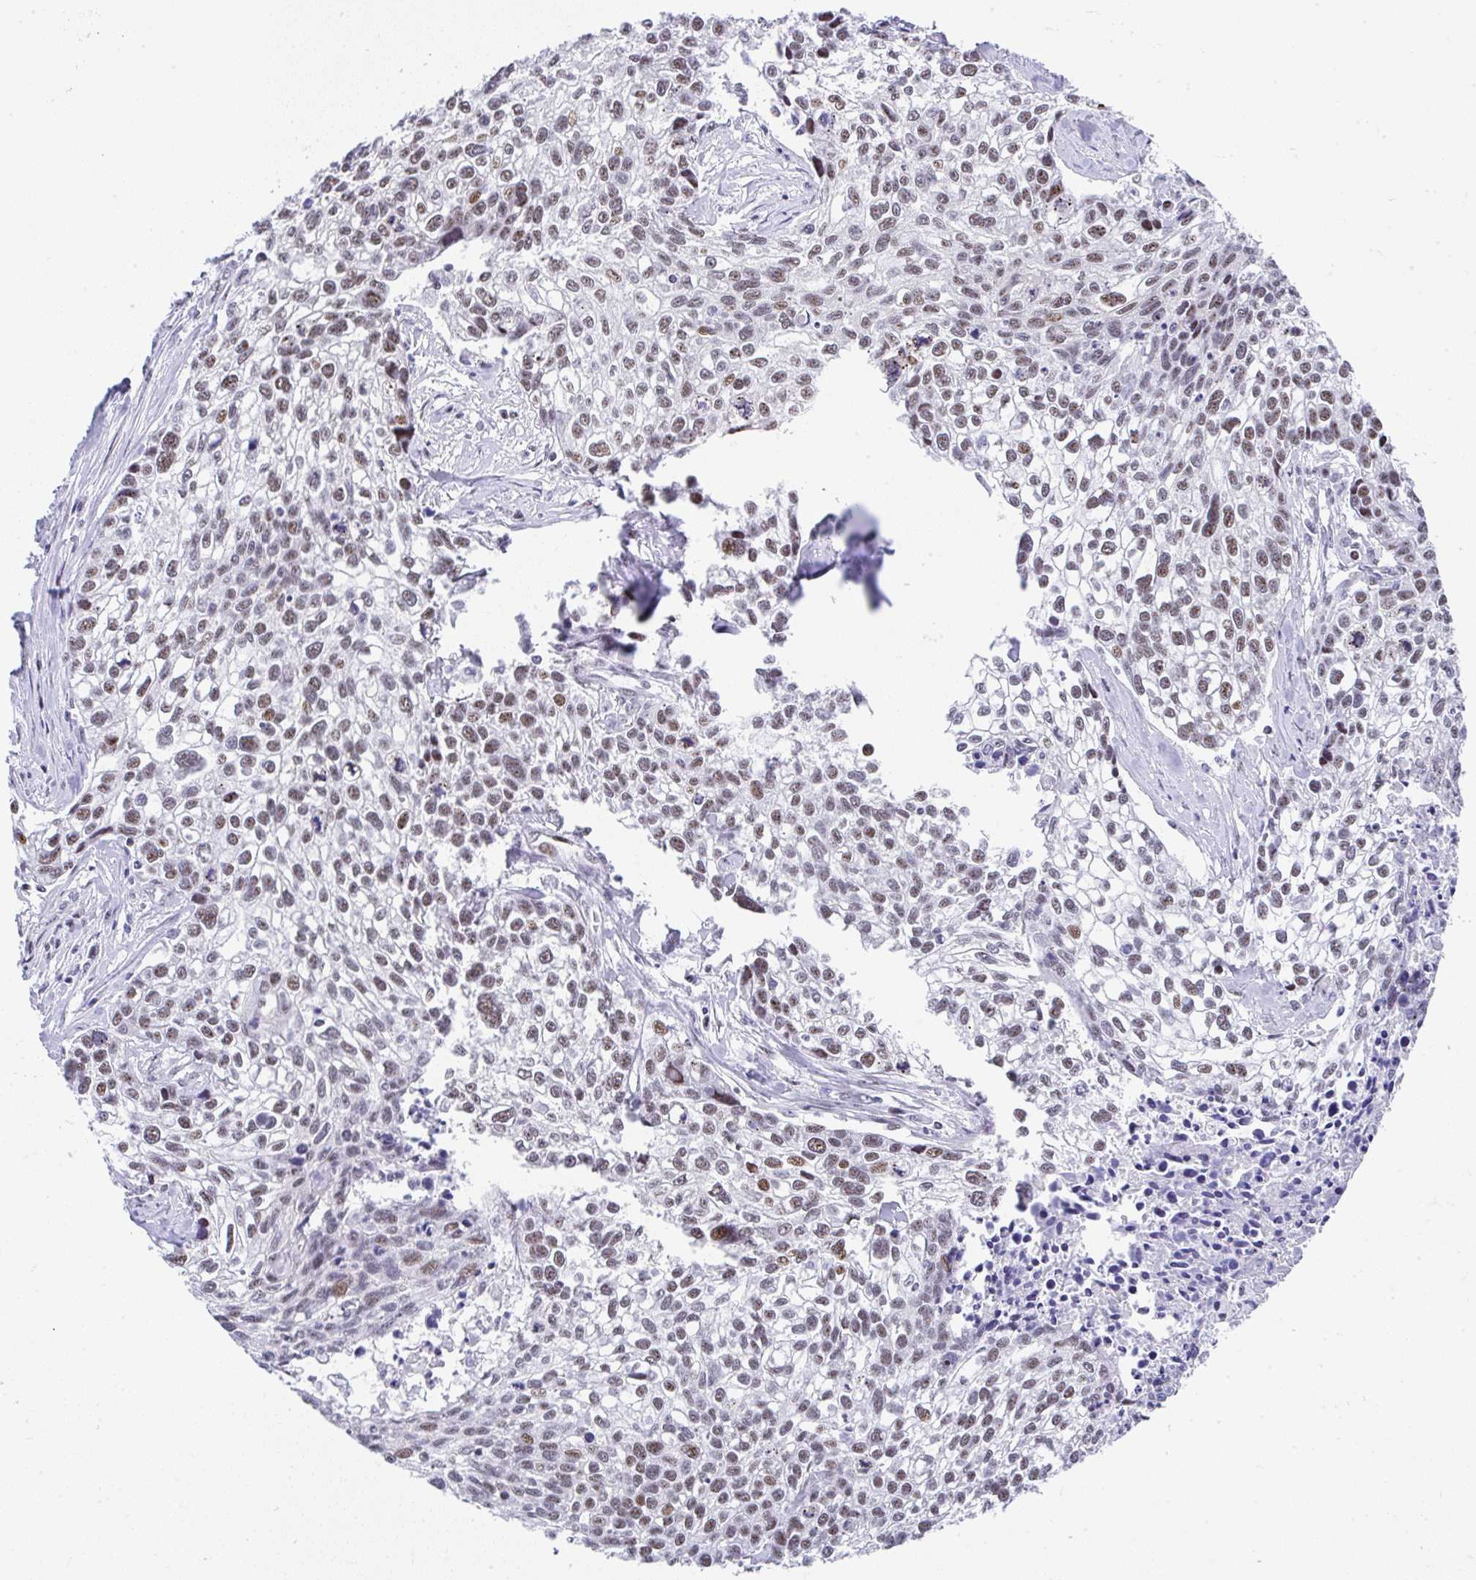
{"staining": {"intensity": "moderate", "quantity": "25%-75%", "location": "nuclear"}, "tissue": "lung cancer", "cell_type": "Tumor cells", "image_type": "cancer", "snomed": [{"axis": "morphology", "description": "Squamous cell carcinoma, NOS"}, {"axis": "topography", "description": "Lung"}], "caption": "The photomicrograph shows staining of squamous cell carcinoma (lung), revealing moderate nuclear protein staining (brown color) within tumor cells.", "gene": "NR1D2", "patient": {"sex": "male", "age": 74}}